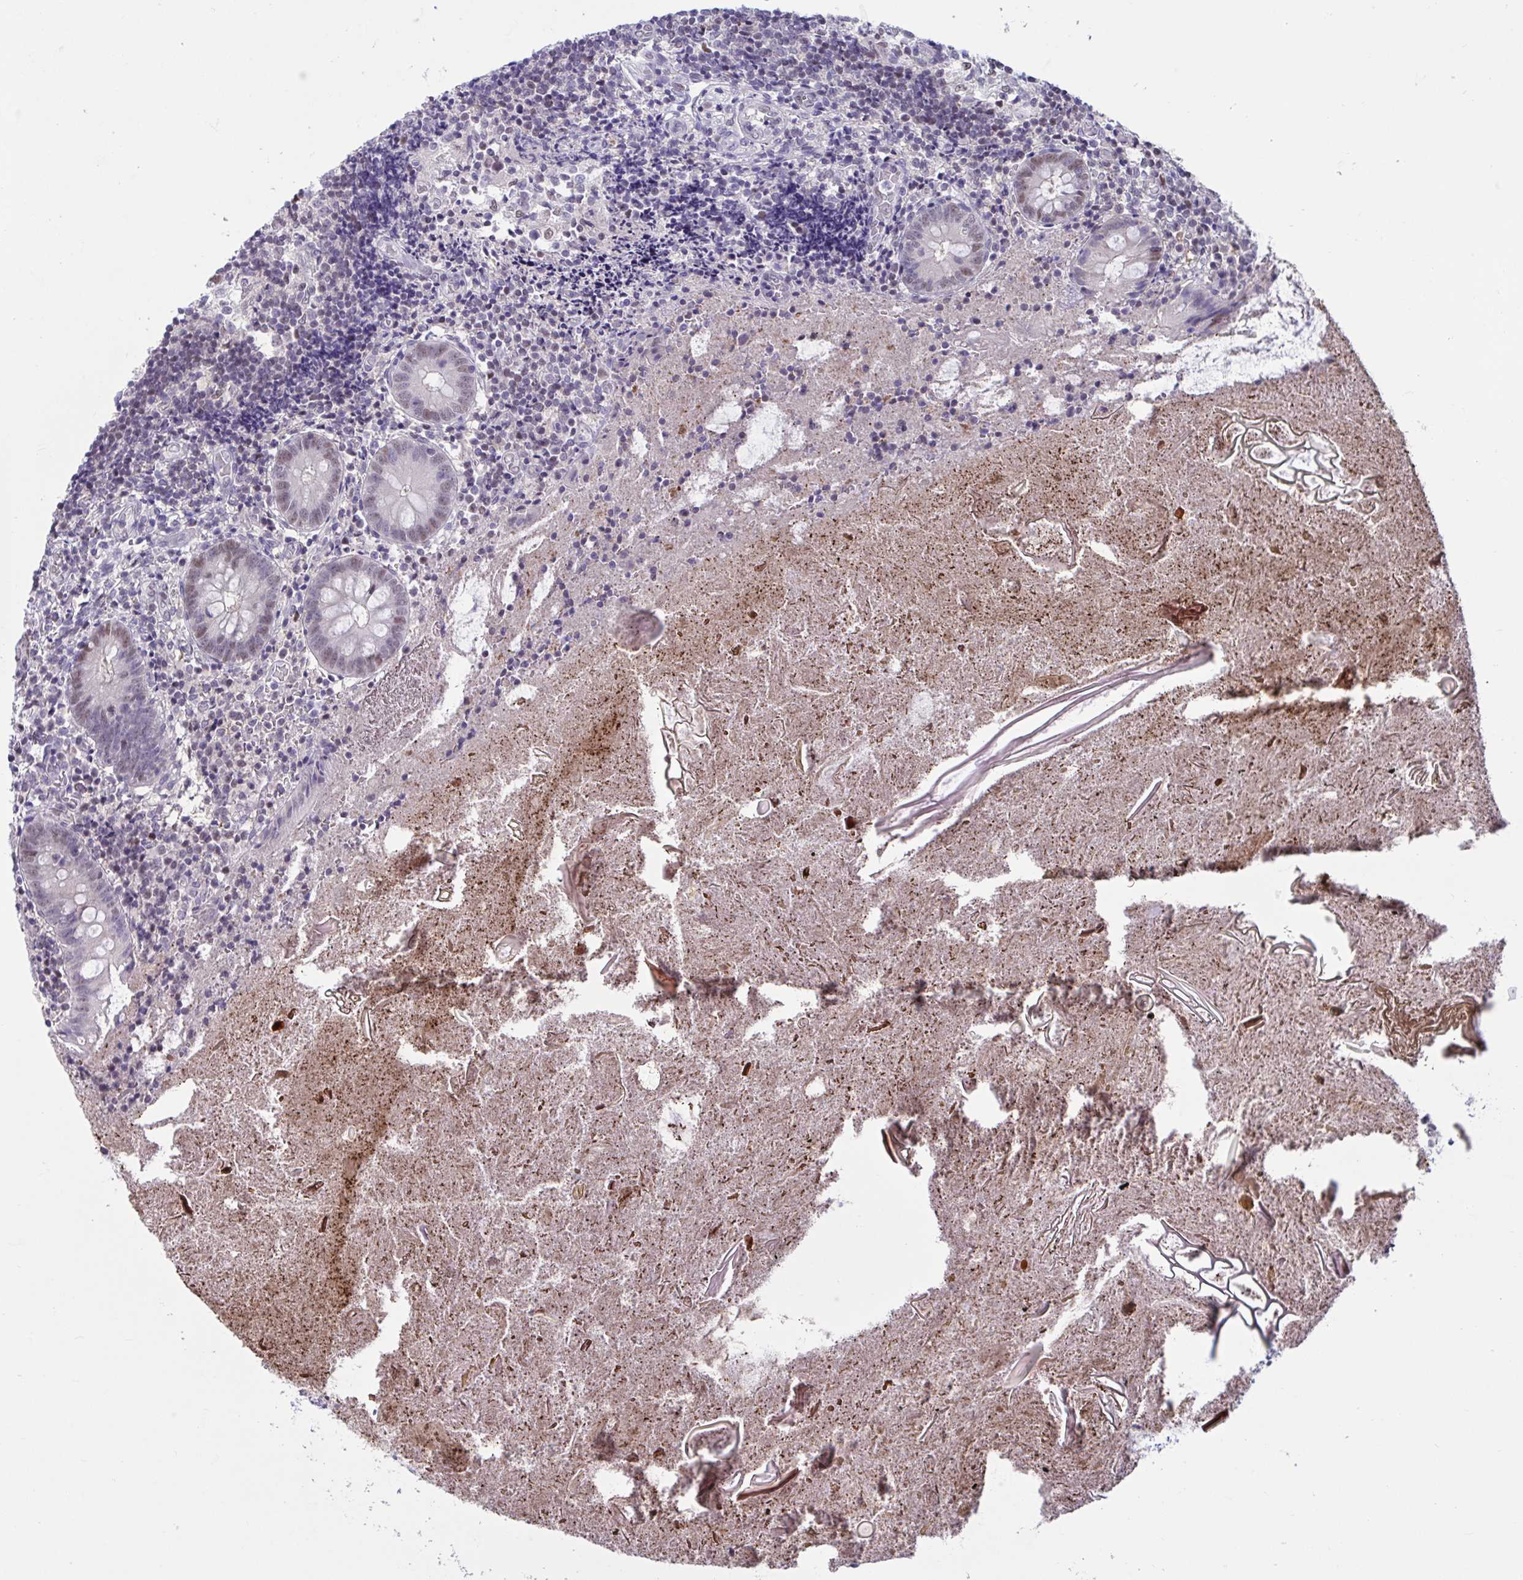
{"staining": {"intensity": "moderate", "quantity": "25%-75%", "location": "nuclear"}, "tissue": "appendix", "cell_type": "Glandular cells", "image_type": "normal", "snomed": [{"axis": "morphology", "description": "Normal tissue, NOS"}, {"axis": "topography", "description": "Appendix"}], "caption": "IHC (DAB) staining of unremarkable human appendix displays moderate nuclear protein staining in about 25%-75% of glandular cells. The protein is shown in brown color, while the nuclei are stained blue.", "gene": "RBL1", "patient": {"sex": "female", "age": 17}}